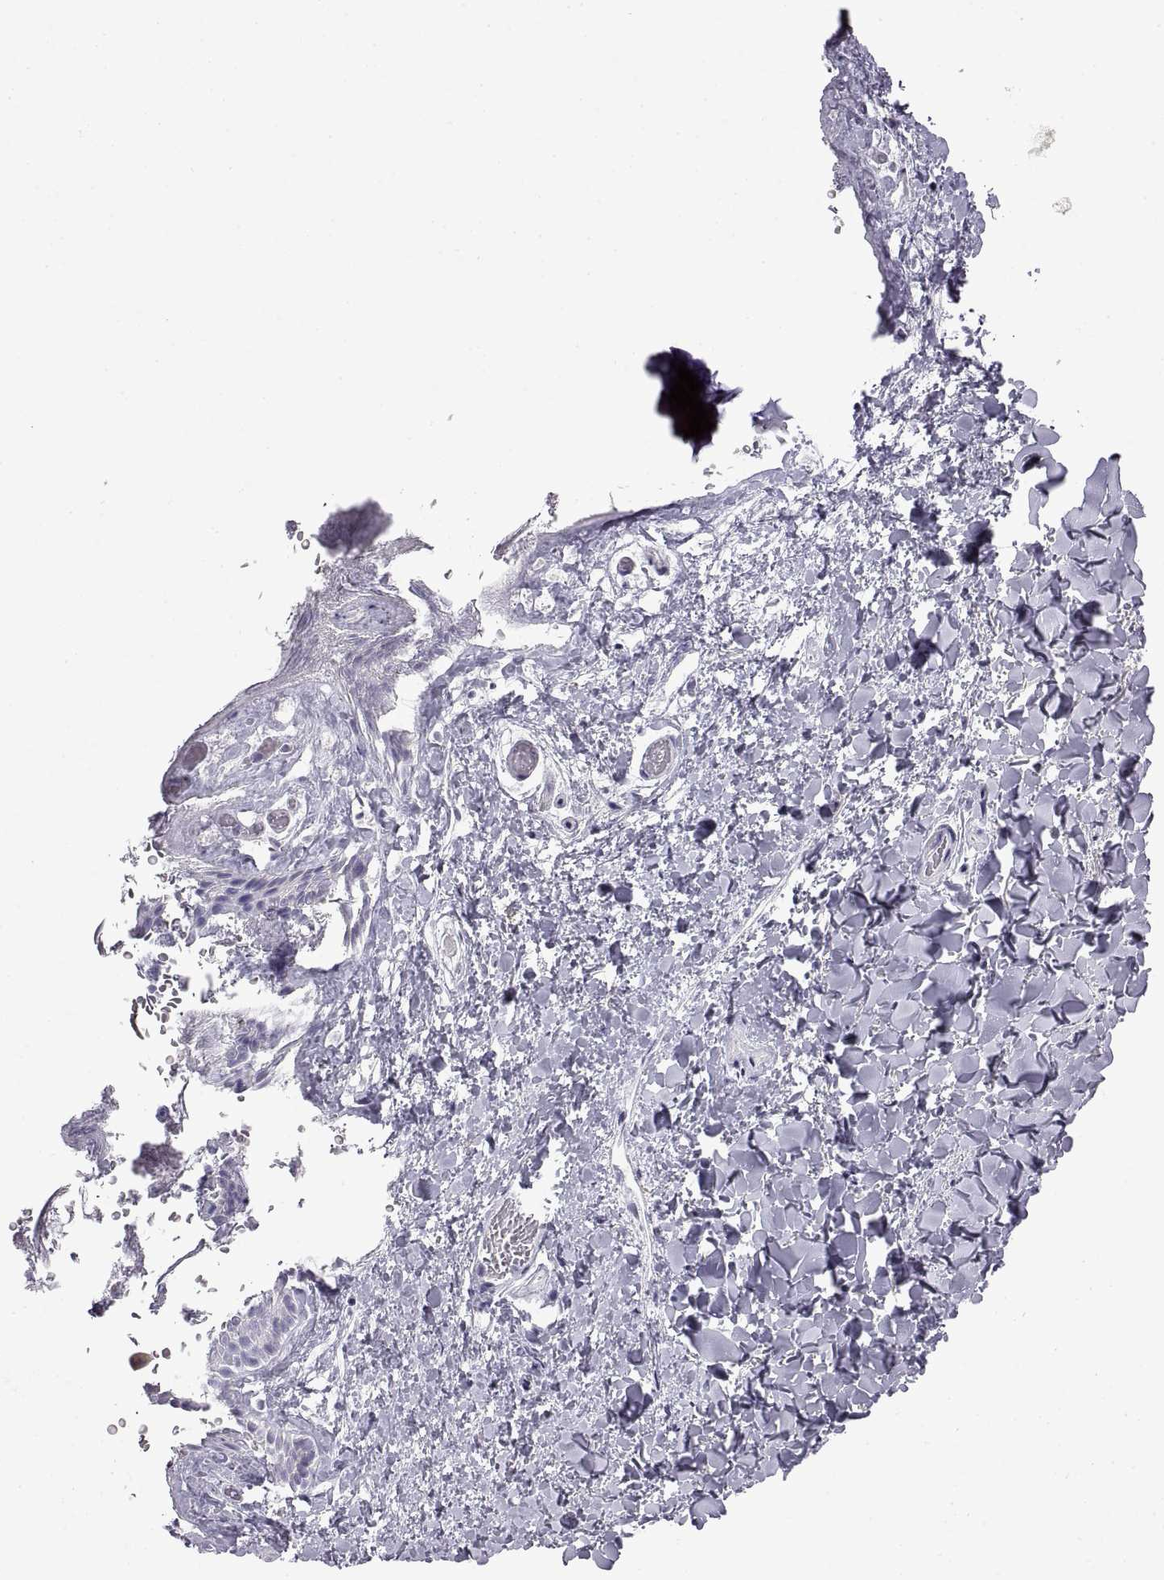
{"staining": {"intensity": "negative", "quantity": "none", "location": "none"}, "tissue": "skin", "cell_type": "Epidermal cells", "image_type": "normal", "snomed": [{"axis": "morphology", "description": "Normal tissue, NOS"}, {"axis": "topography", "description": "Anal"}], "caption": "DAB (3,3'-diaminobenzidine) immunohistochemical staining of normal human skin shows no significant expression in epidermal cells.", "gene": "FAM170A", "patient": {"sex": "male", "age": 36}}